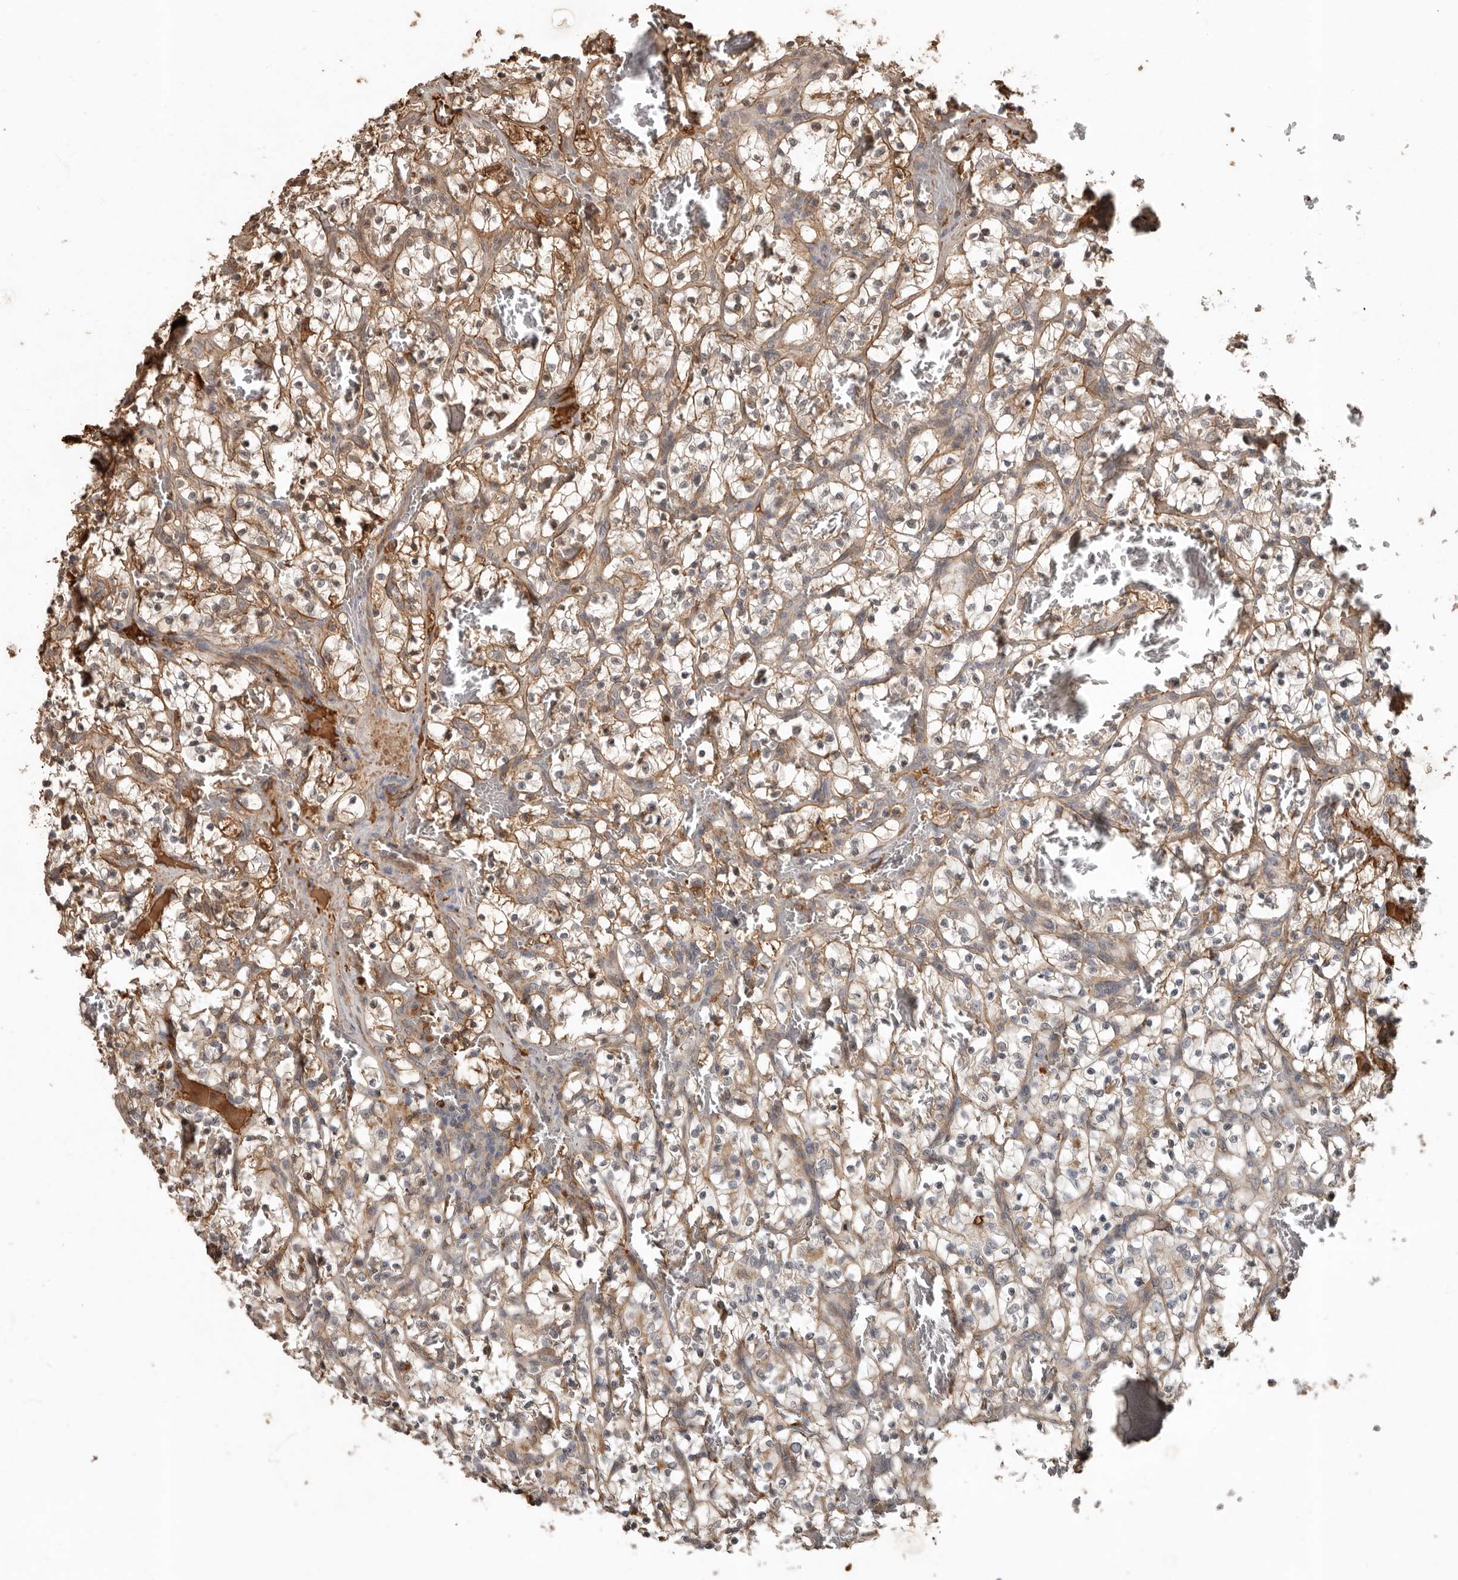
{"staining": {"intensity": "weak", "quantity": "25%-75%", "location": "cytoplasmic/membranous"}, "tissue": "renal cancer", "cell_type": "Tumor cells", "image_type": "cancer", "snomed": [{"axis": "morphology", "description": "Adenocarcinoma, NOS"}, {"axis": "topography", "description": "Kidney"}], "caption": "The photomicrograph exhibits staining of renal adenocarcinoma, revealing weak cytoplasmic/membranous protein expression (brown color) within tumor cells.", "gene": "LRGUK", "patient": {"sex": "female", "age": 57}}